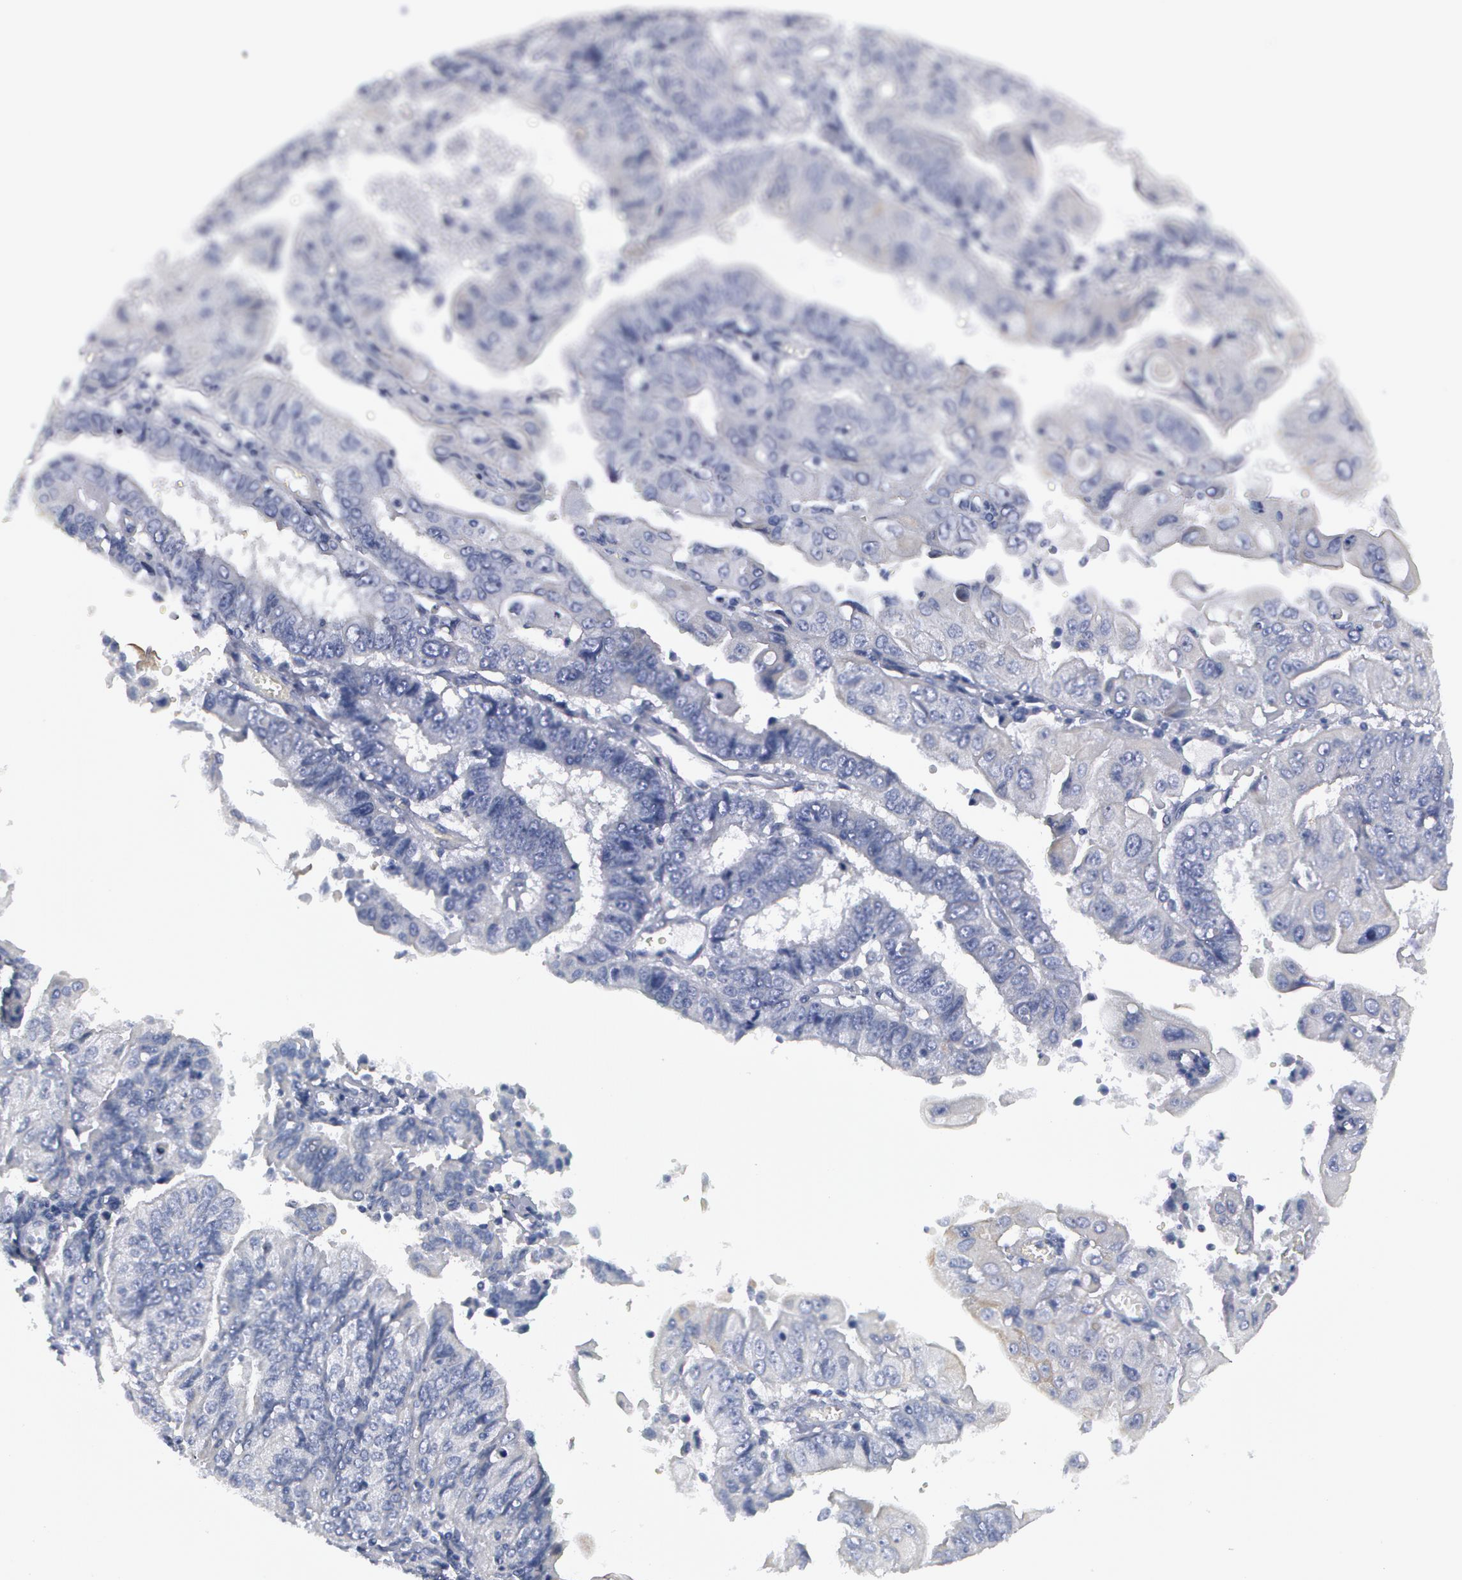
{"staining": {"intensity": "negative", "quantity": "none", "location": "none"}, "tissue": "endometrial cancer", "cell_type": "Tumor cells", "image_type": "cancer", "snomed": [{"axis": "morphology", "description": "Adenocarcinoma, NOS"}, {"axis": "topography", "description": "Endometrium"}], "caption": "Tumor cells show no significant expression in adenocarcinoma (endometrial).", "gene": "SMC1B", "patient": {"sex": "female", "age": 75}}